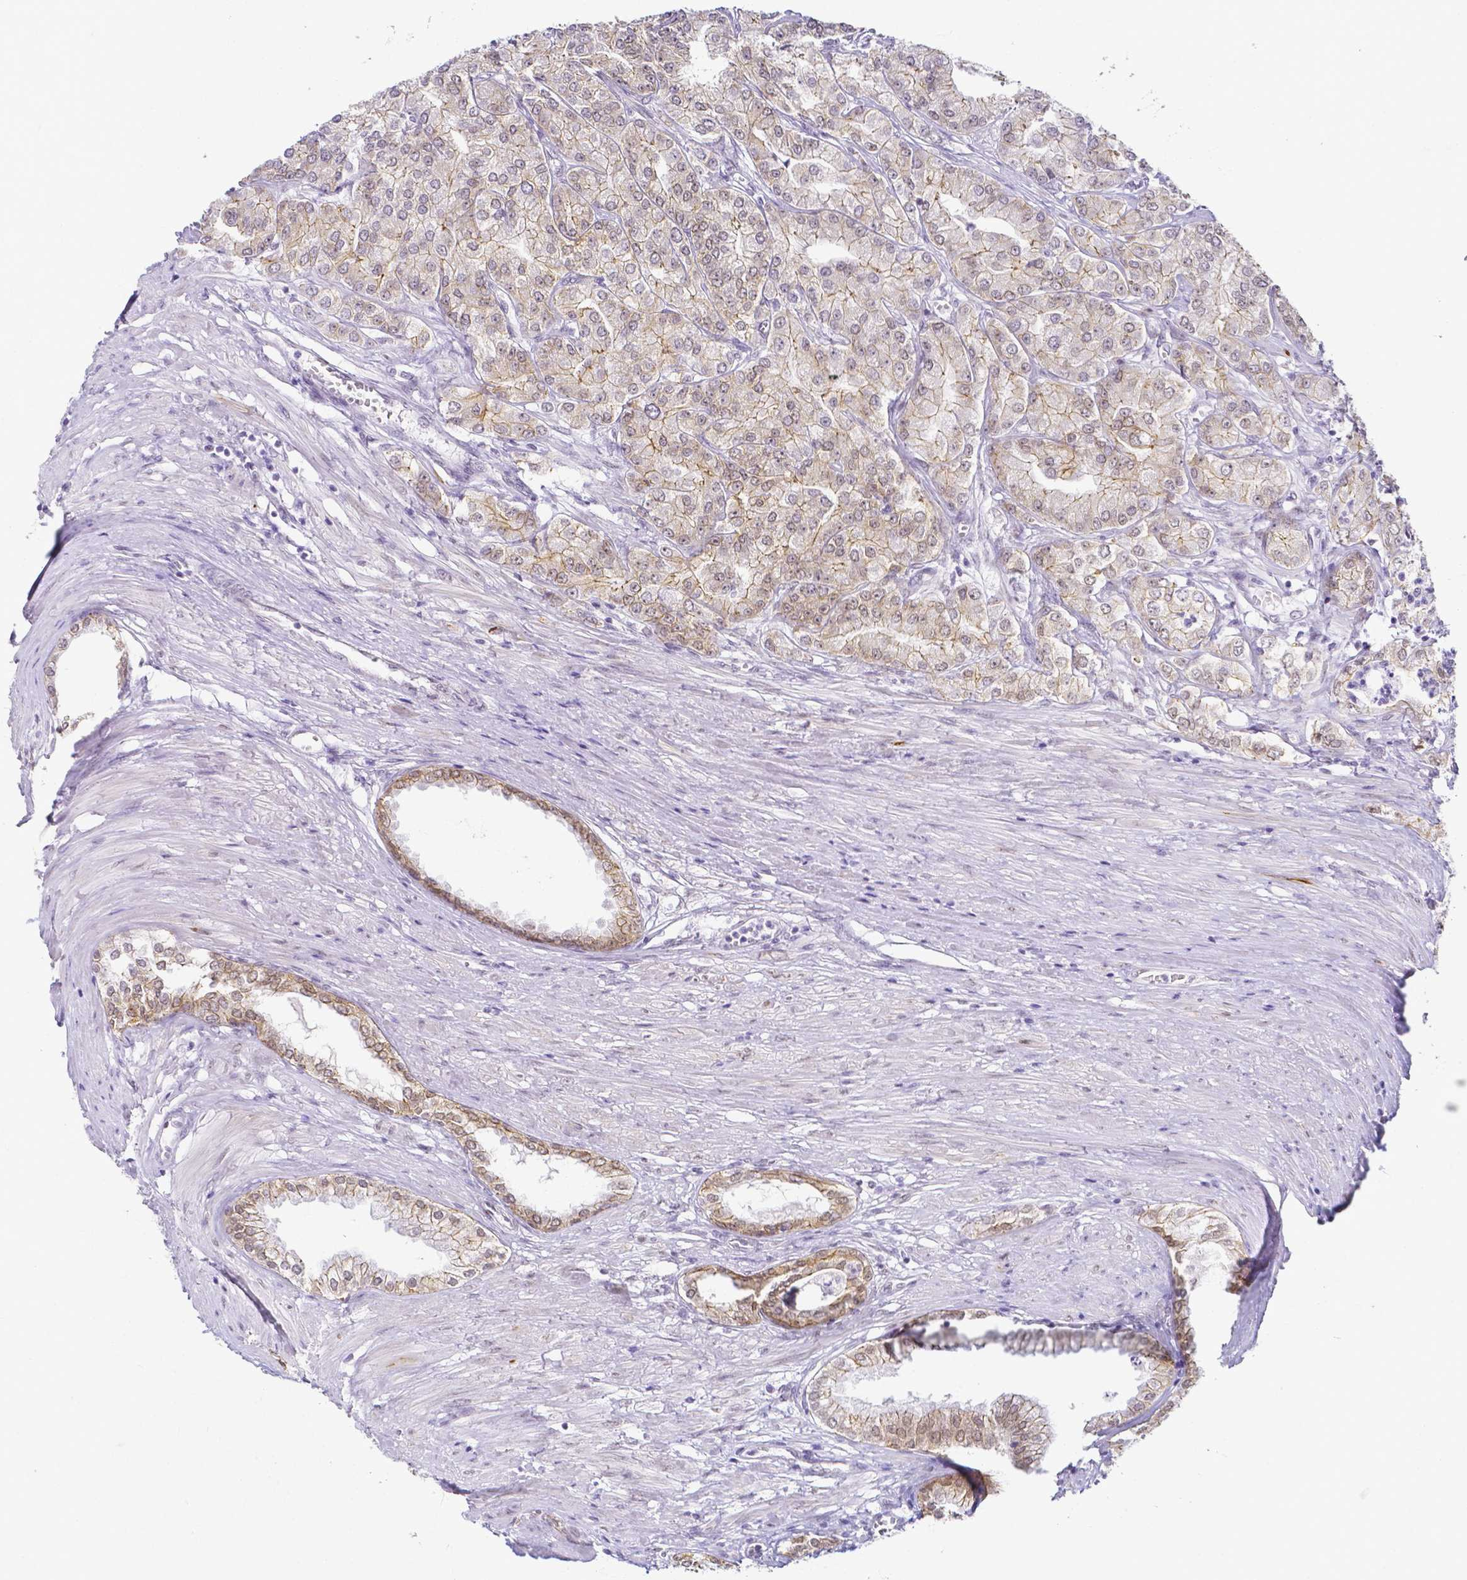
{"staining": {"intensity": "moderate", "quantity": "25%-75%", "location": "cytoplasmic/membranous,nuclear"}, "tissue": "prostate cancer", "cell_type": "Tumor cells", "image_type": "cancer", "snomed": [{"axis": "morphology", "description": "Adenocarcinoma, High grade"}, {"axis": "topography", "description": "Prostate"}], "caption": "Immunohistochemistry staining of prostate cancer, which demonstrates medium levels of moderate cytoplasmic/membranous and nuclear staining in approximately 25%-75% of tumor cells indicating moderate cytoplasmic/membranous and nuclear protein positivity. The staining was performed using DAB (3,3'-diaminobenzidine) (brown) for protein detection and nuclei were counterstained in hematoxylin (blue).", "gene": "FAM83G", "patient": {"sex": "male", "age": 61}}